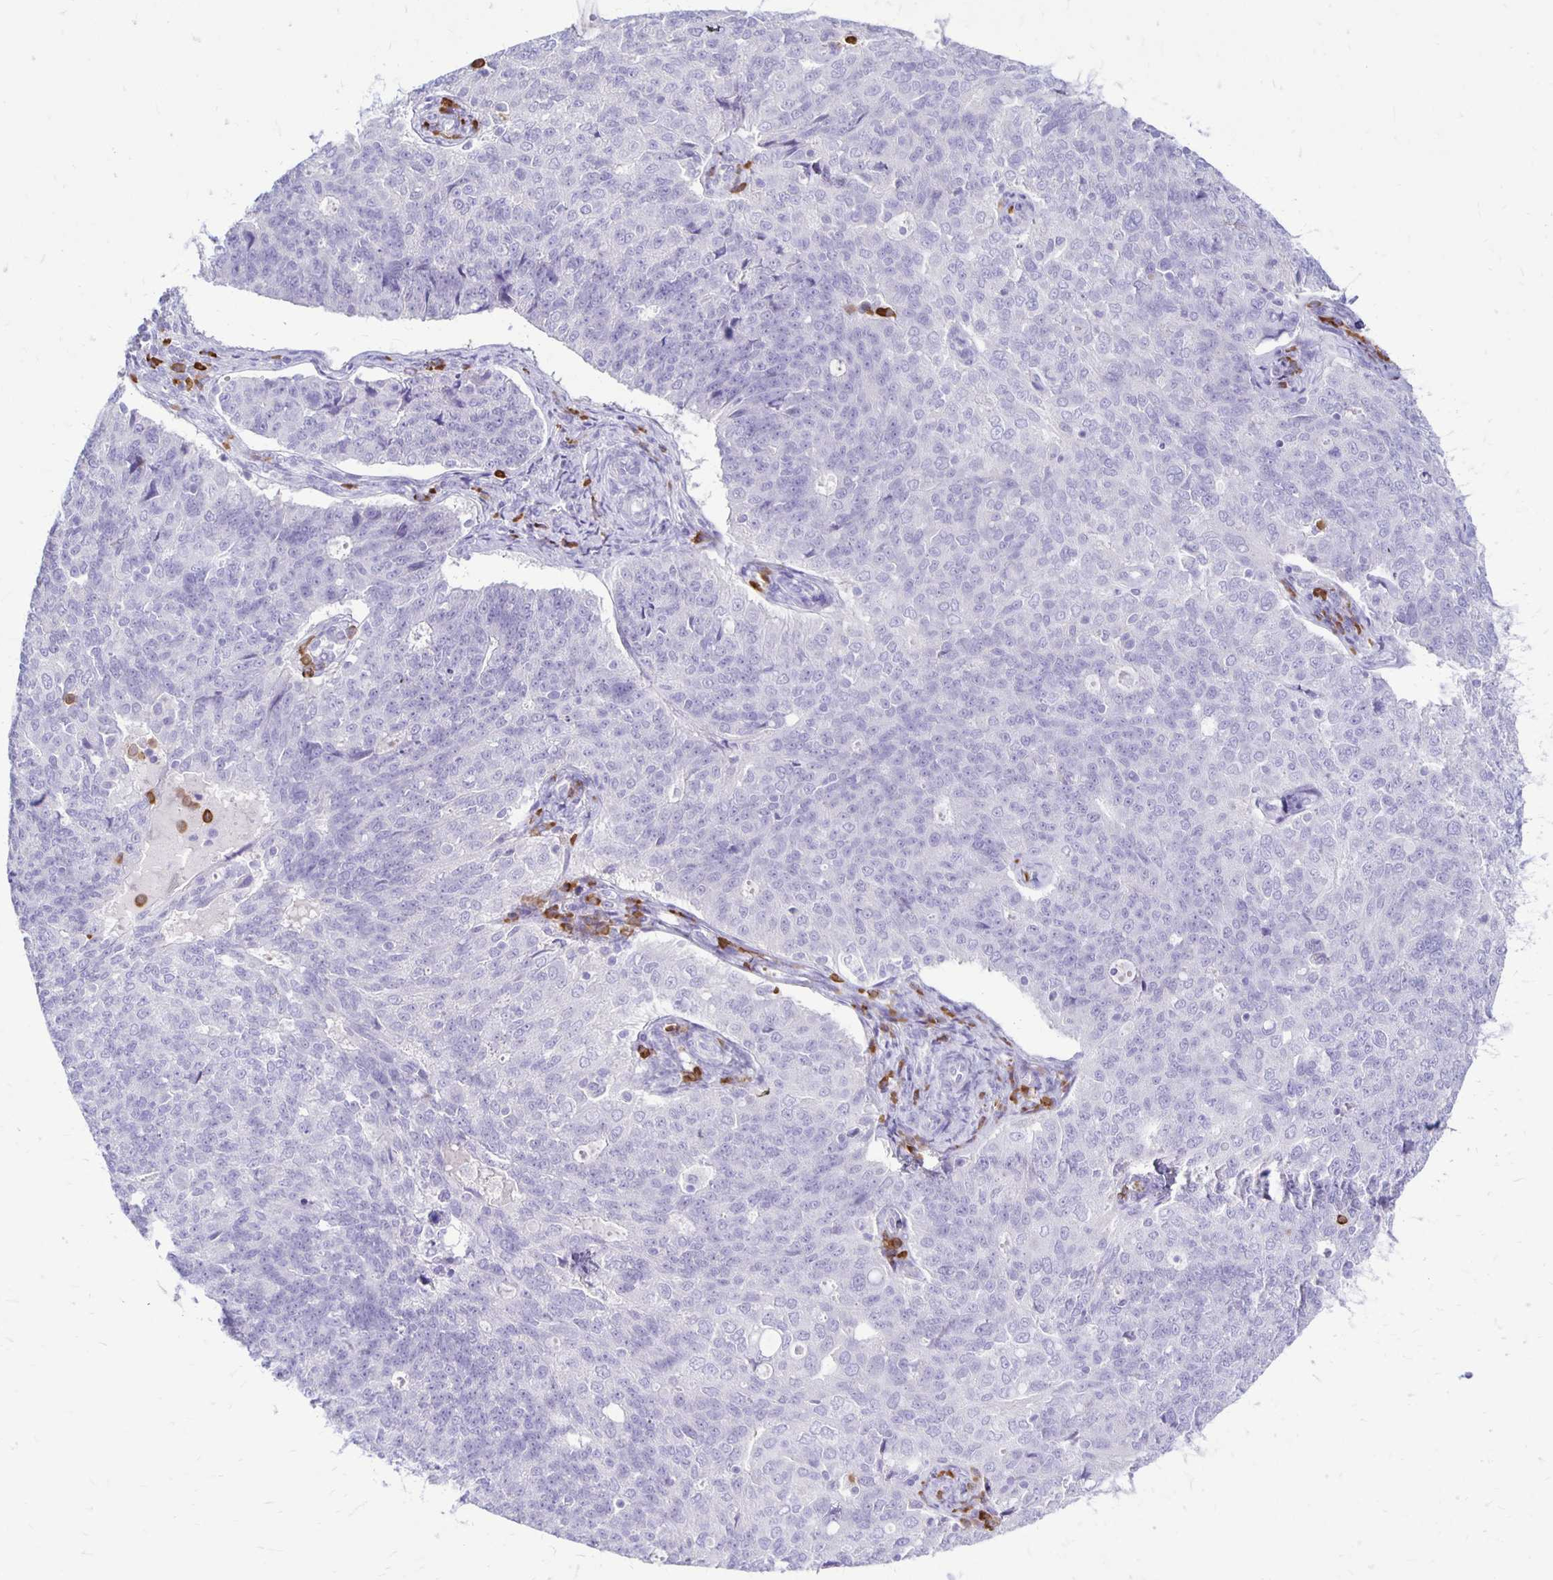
{"staining": {"intensity": "negative", "quantity": "none", "location": "none"}, "tissue": "endometrial cancer", "cell_type": "Tumor cells", "image_type": "cancer", "snomed": [{"axis": "morphology", "description": "Adenocarcinoma, NOS"}, {"axis": "topography", "description": "Endometrium"}], "caption": "IHC photomicrograph of neoplastic tissue: endometrial cancer (adenocarcinoma) stained with DAB (3,3'-diaminobenzidine) shows no significant protein staining in tumor cells.", "gene": "FNTB", "patient": {"sex": "female", "age": 43}}